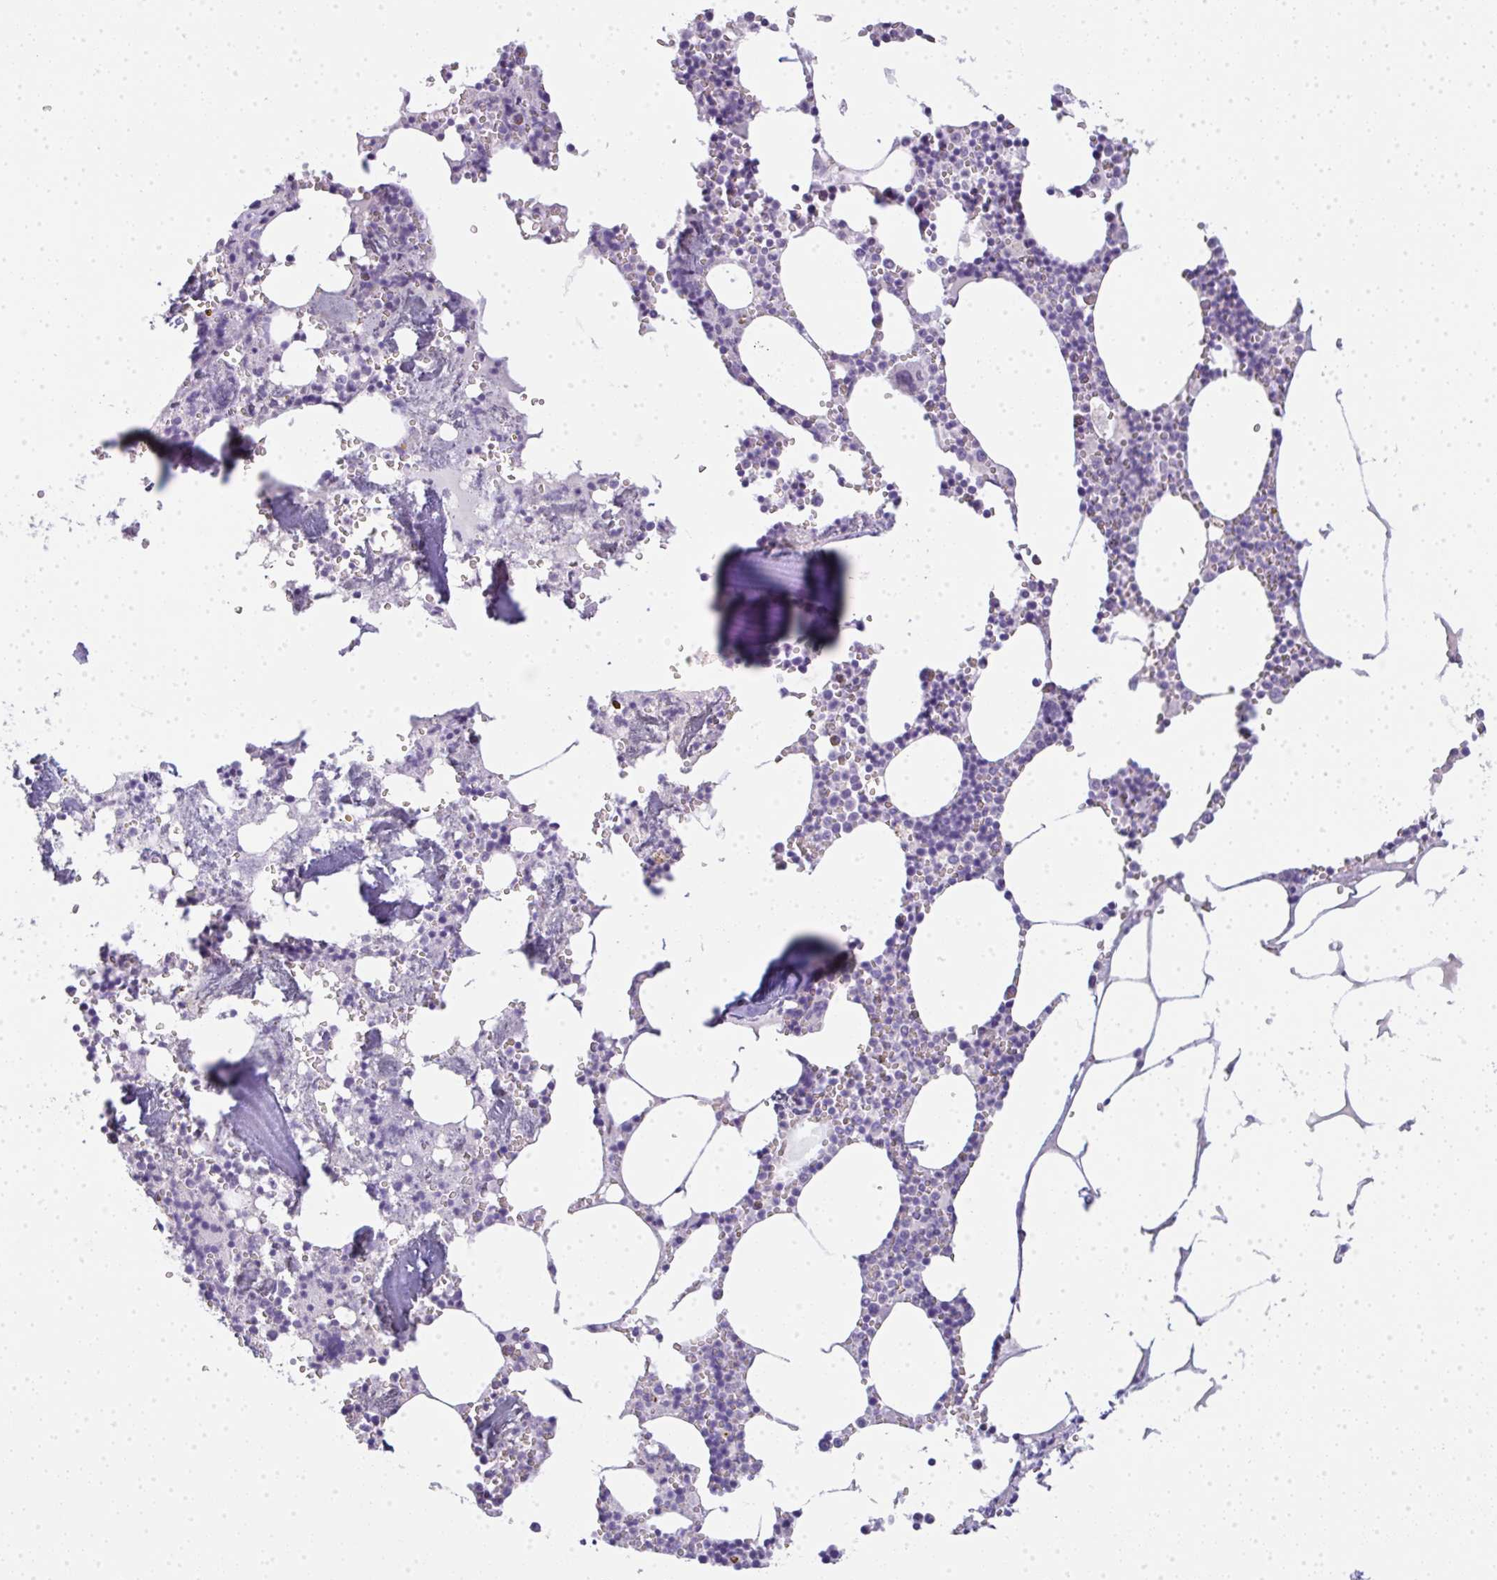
{"staining": {"intensity": "weak", "quantity": "<25%", "location": "cytoplasmic/membranous"}, "tissue": "bone marrow", "cell_type": "Hematopoietic cells", "image_type": "normal", "snomed": [{"axis": "morphology", "description": "Normal tissue, NOS"}, {"axis": "topography", "description": "Bone marrow"}], "caption": "Immunohistochemistry (IHC) histopathology image of normal bone marrow: human bone marrow stained with DAB exhibits no significant protein positivity in hematopoietic cells.", "gene": "LPAR4", "patient": {"sex": "male", "age": 54}}